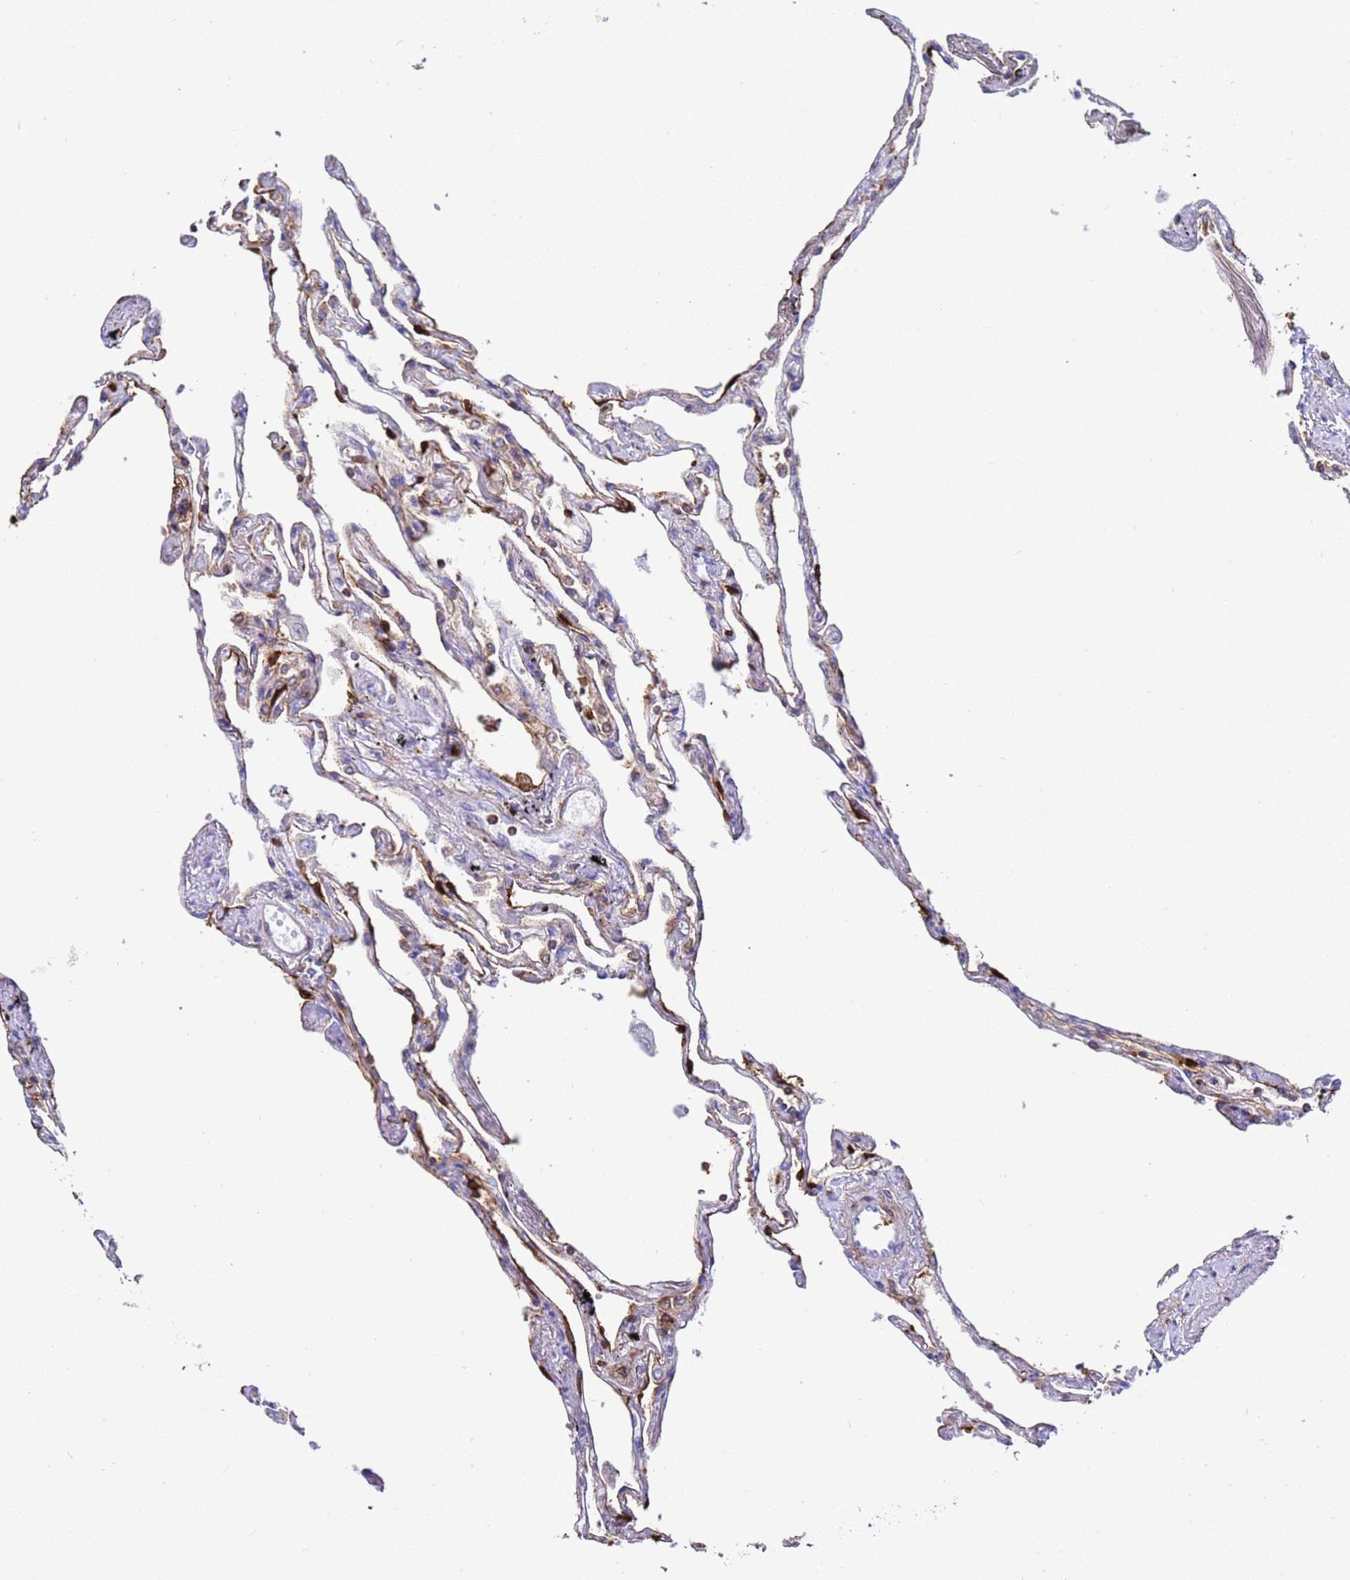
{"staining": {"intensity": "strong", "quantity": "<25%", "location": "cytoplasmic/membranous"}, "tissue": "lung", "cell_type": "Alveolar cells", "image_type": "normal", "snomed": [{"axis": "morphology", "description": "Normal tissue, NOS"}, {"axis": "topography", "description": "Lung"}], "caption": "The immunohistochemical stain highlights strong cytoplasmic/membranous staining in alveolar cells of benign lung.", "gene": "EZR", "patient": {"sex": "female", "age": 67}}